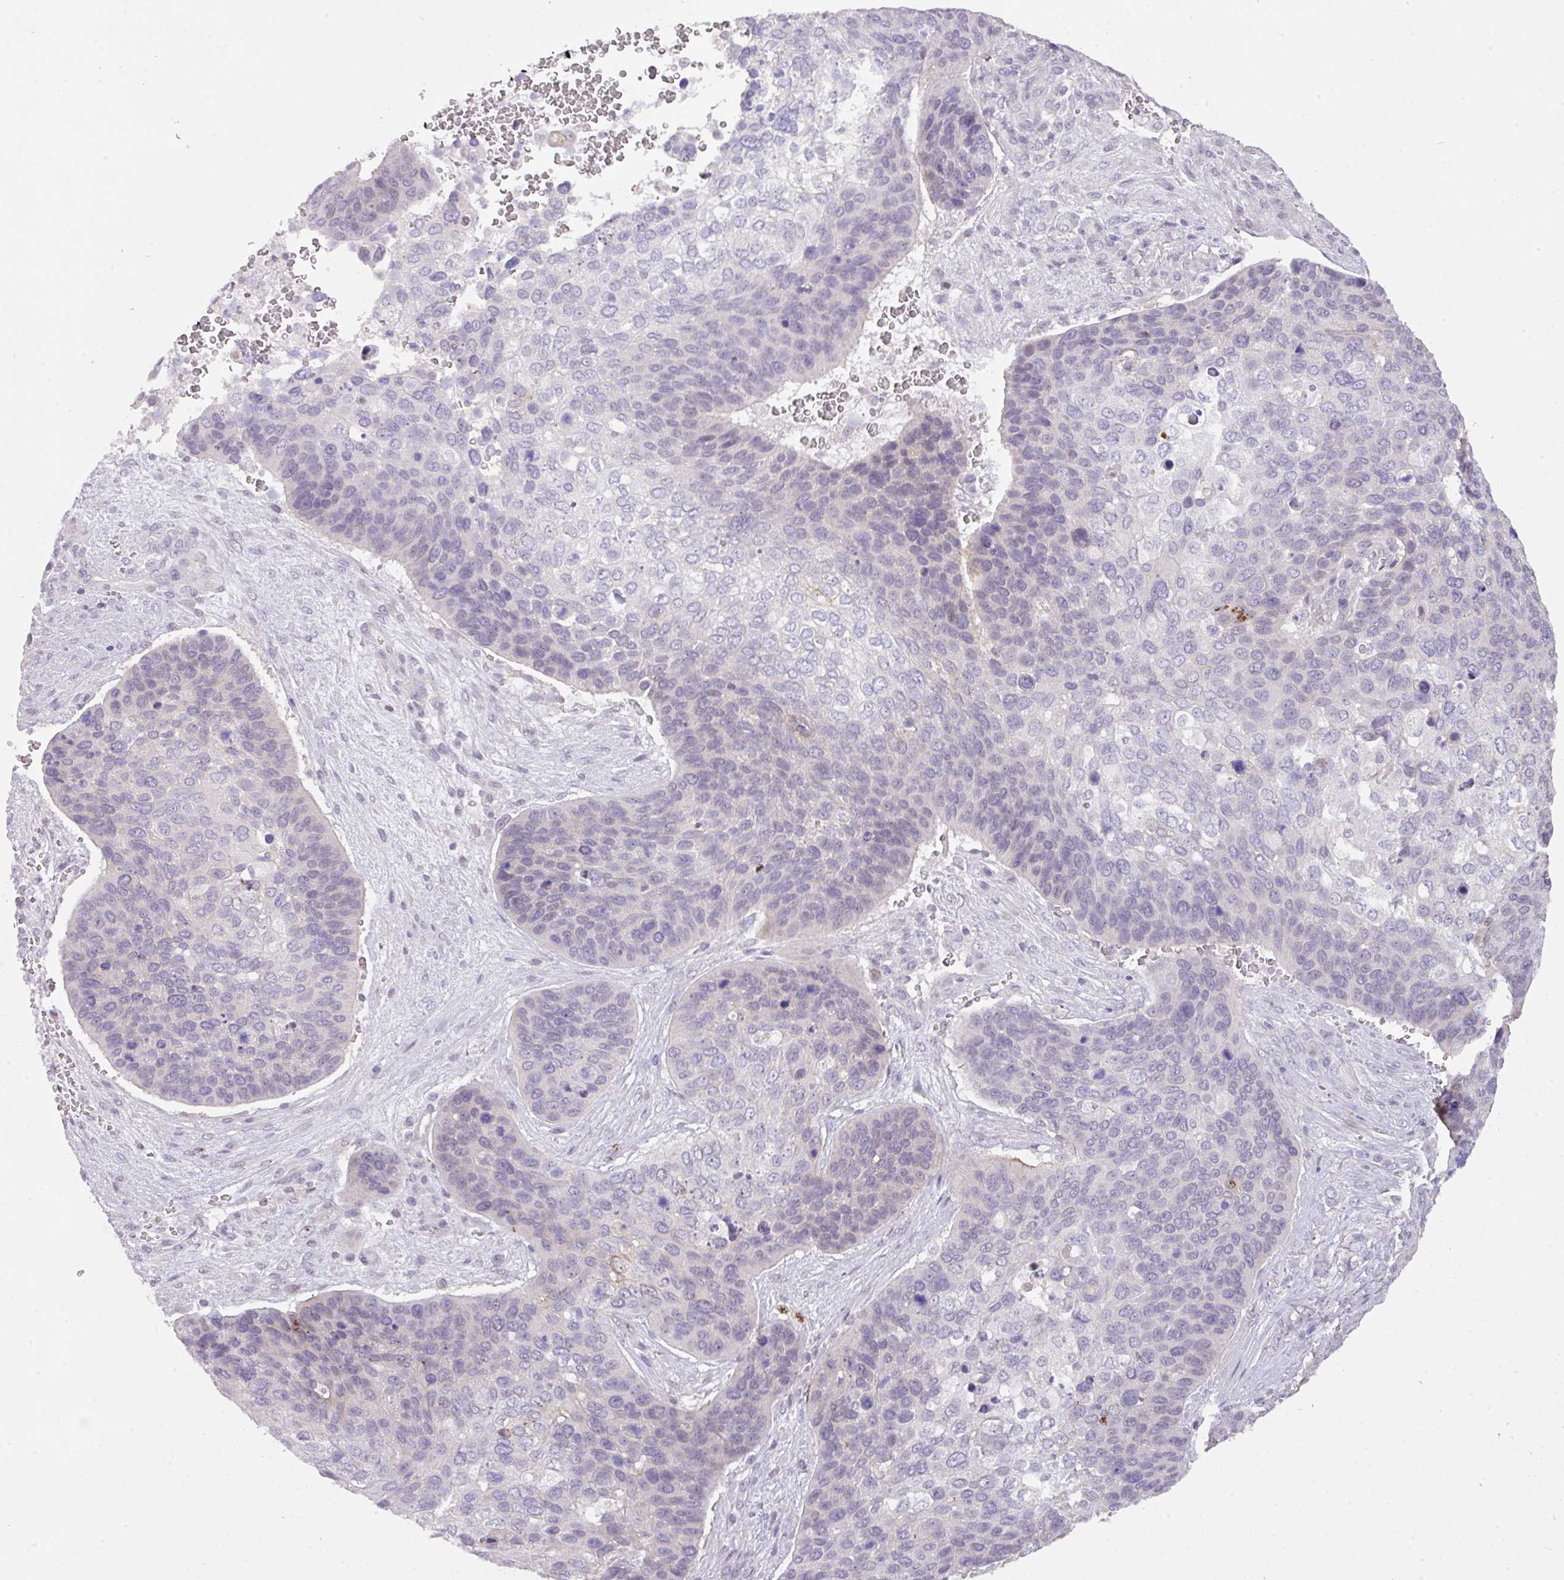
{"staining": {"intensity": "negative", "quantity": "none", "location": "none"}, "tissue": "skin cancer", "cell_type": "Tumor cells", "image_type": "cancer", "snomed": [{"axis": "morphology", "description": "Basal cell carcinoma"}, {"axis": "topography", "description": "Skin"}], "caption": "Immunohistochemical staining of basal cell carcinoma (skin) demonstrates no significant expression in tumor cells.", "gene": "ANKRD13B", "patient": {"sex": "female", "age": 74}}